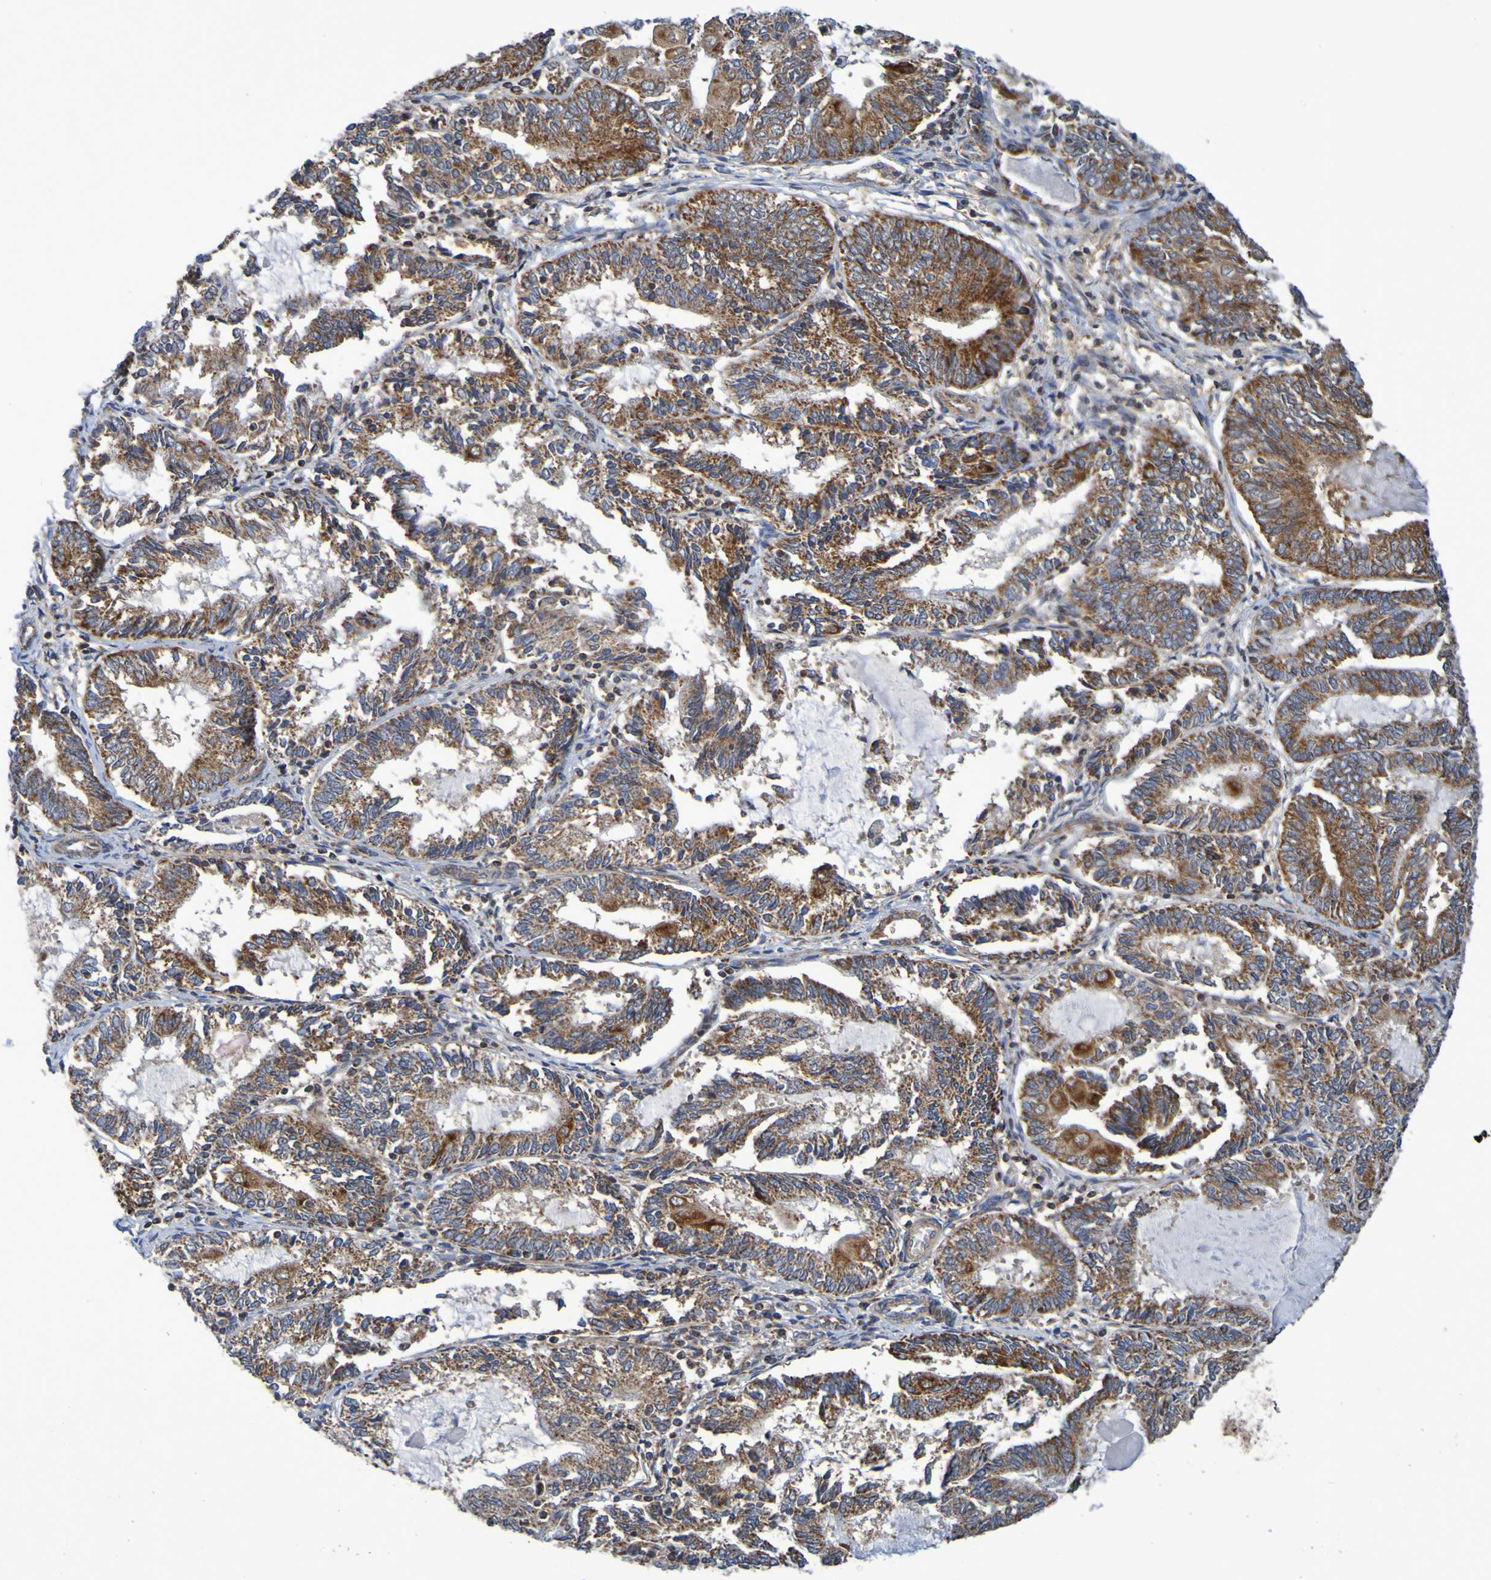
{"staining": {"intensity": "strong", "quantity": ">75%", "location": "cytoplasmic/membranous"}, "tissue": "endometrial cancer", "cell_type": "Tumor cells", "image_type": "cancer", "snomed": [{"axis": "morphology", "description": "Adenocarcinoma, NOS"}, {"axis": "topography", "description": "Endometrium"}], "caption": "Tumor cells exhibit high levels of strong cytoplasmic/membranous staining in approximately >75% of cells in human endometrial cancer (adenocarcinoma). The staining was performed using DAB, with brown indicating positive protein expression. Nuclei are stained blue with hematoxylin.", "gene": "CCDC51", "patient": {"sex": "female", "age": 81}}